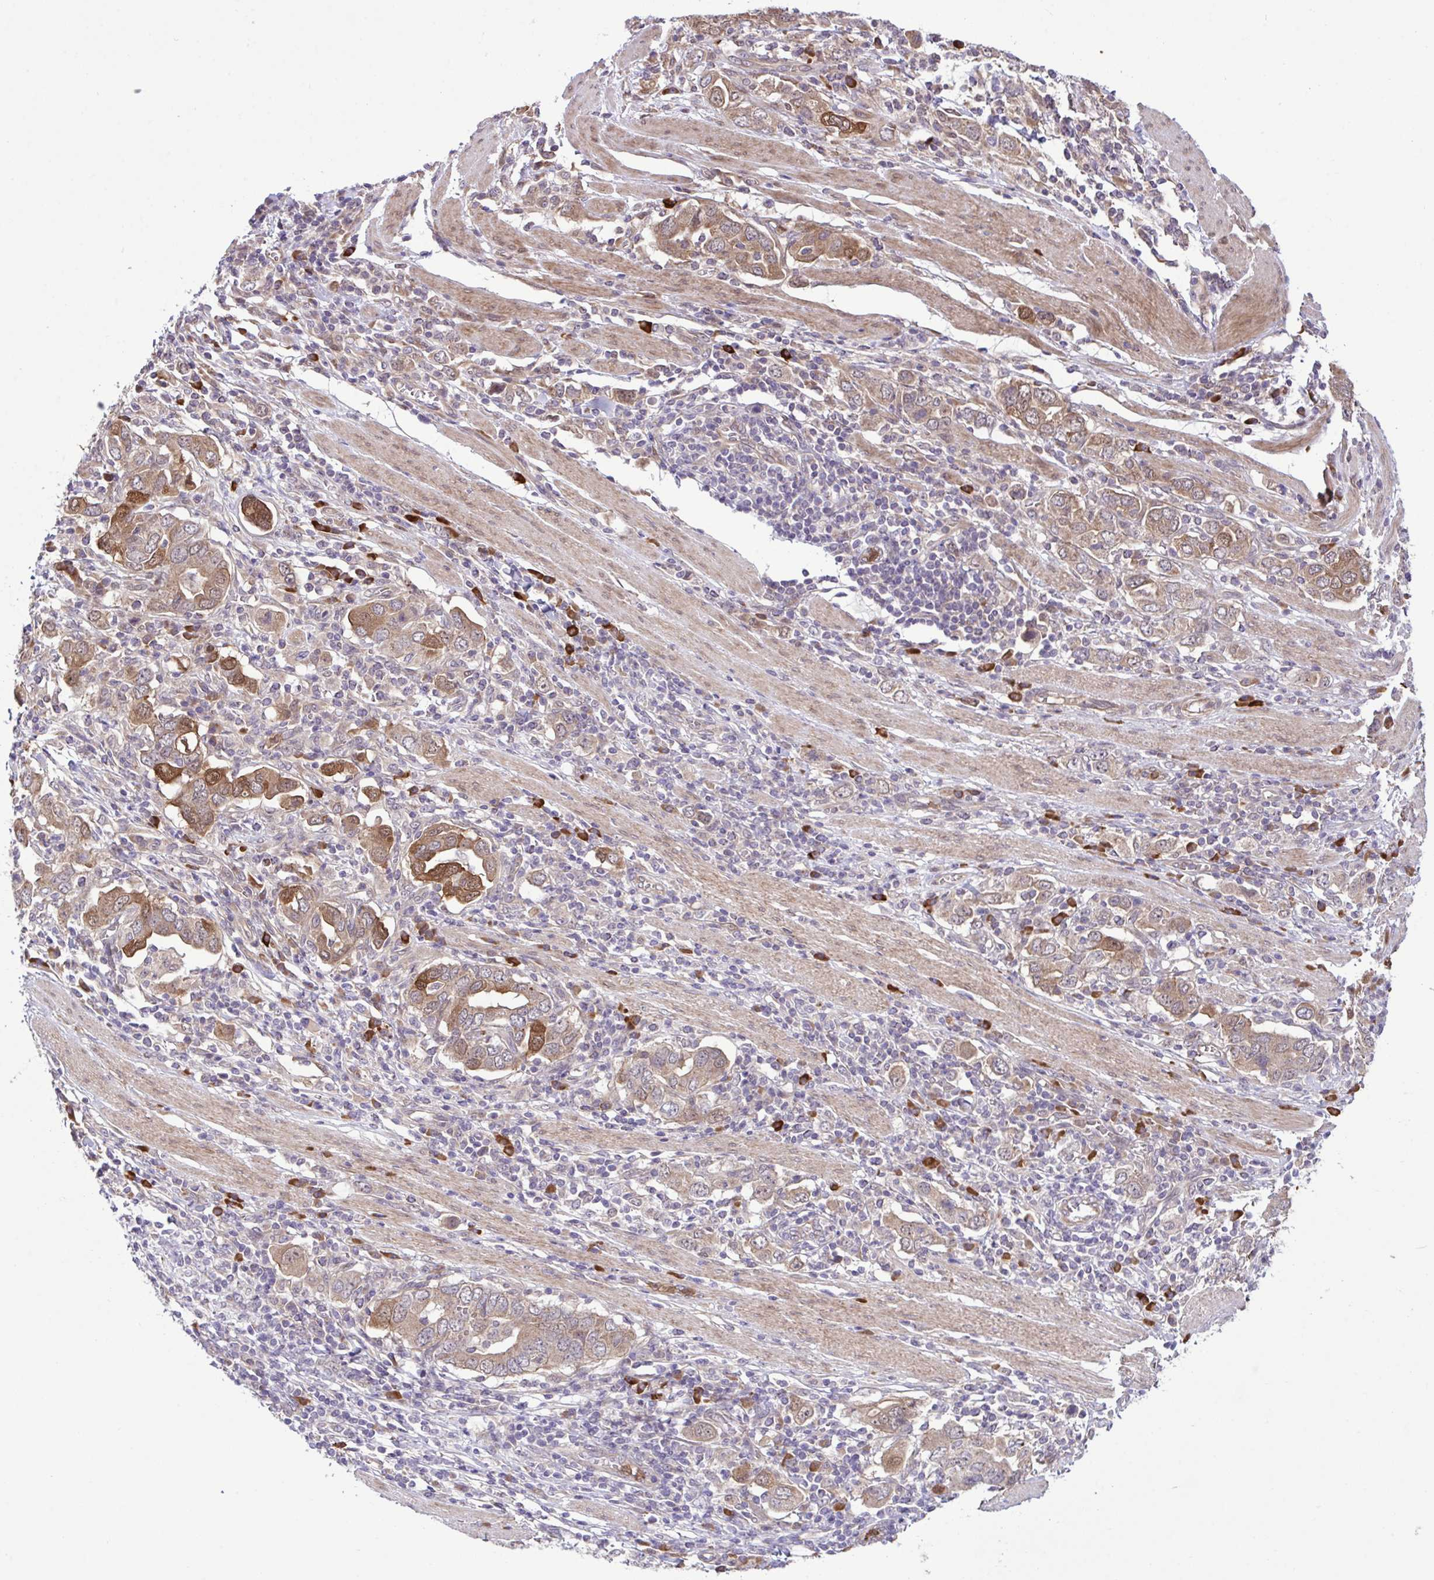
{"staining": {"intensity": "moderate", "quantity": ">75%", "location": "cytoplasmic/membranous"}, "tissue": "stomach cancer", "cell_type": "Tumor cells", "image_type": "cancer", "snomed": [{"axis": "morphology", "description": "Adenocarcinoma, NOS"}, {"axis": "topography", "description": "Stomach, upper"}, {"axis": "topography", "description": "Stomach"}], "caption": "The immunohistochemical stain labels moderate cytoplasmic/membranous positivity in tumor cells of stomach adenocarcinoma tissue. (IHC, brightfield microscopy, high magnification).", "gene": "CMPK1", "patient": {"sex": "male", "age": 62}}